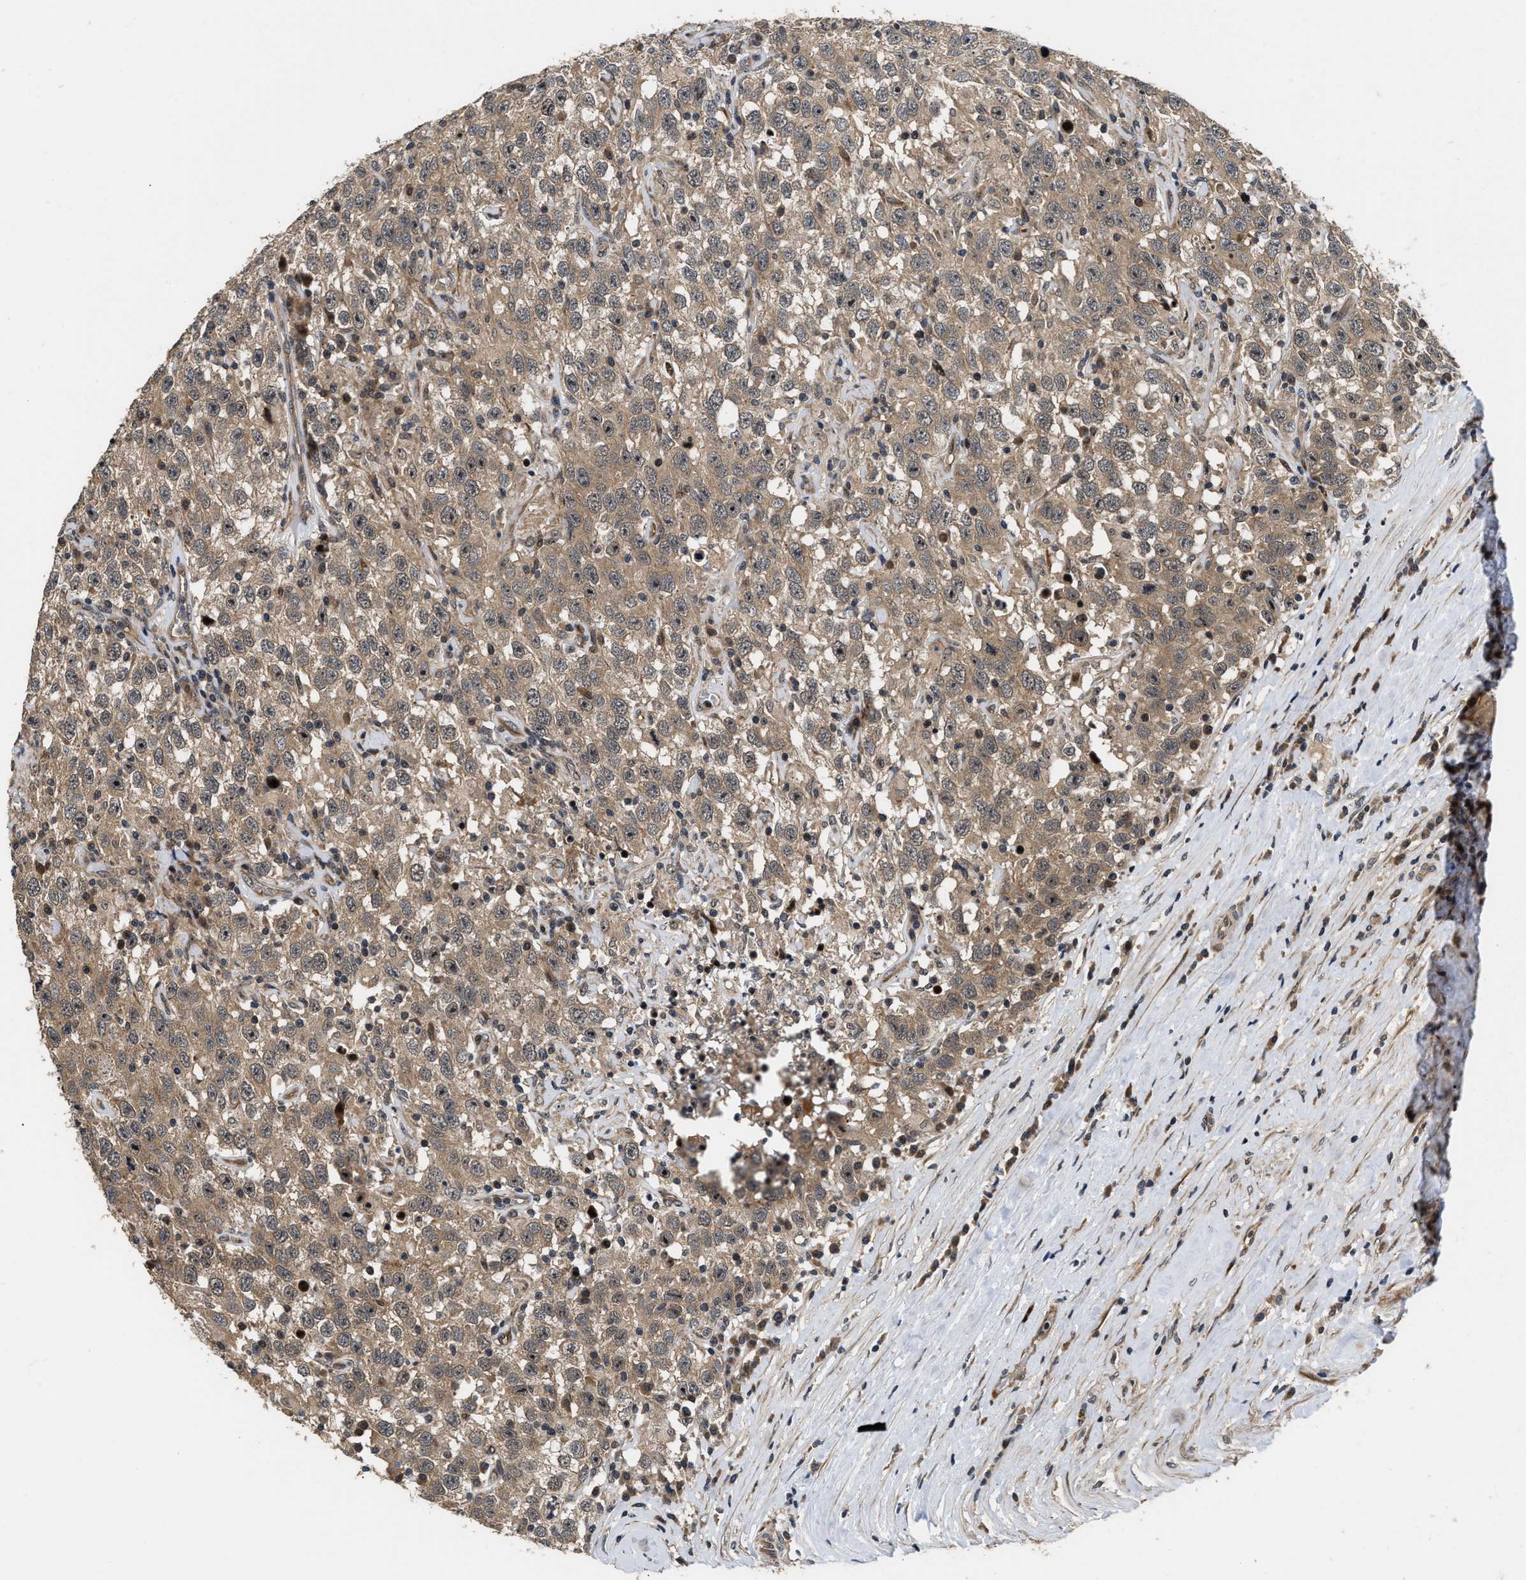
{"staining": {"intensity": "moderate", "quantity": ">75%", "location": "cytoplasmic/membranous"}, "tissue": "testis cancer", "cell_type": "Tumor cells", "image_type": "cancer", "snomed": [{"axis": "morphology", "description": "Seminoma, NOS"}, {"axis": "topography", "description": "Testis"}], "caption": "Tumor cells exhibit moderate cytoplasmic/membranous positivity in approximately >75% of cells in testis cancer (seminoma).", "gene": "ALDH3A2", "patient": {"sex": "male", "age": 41}}